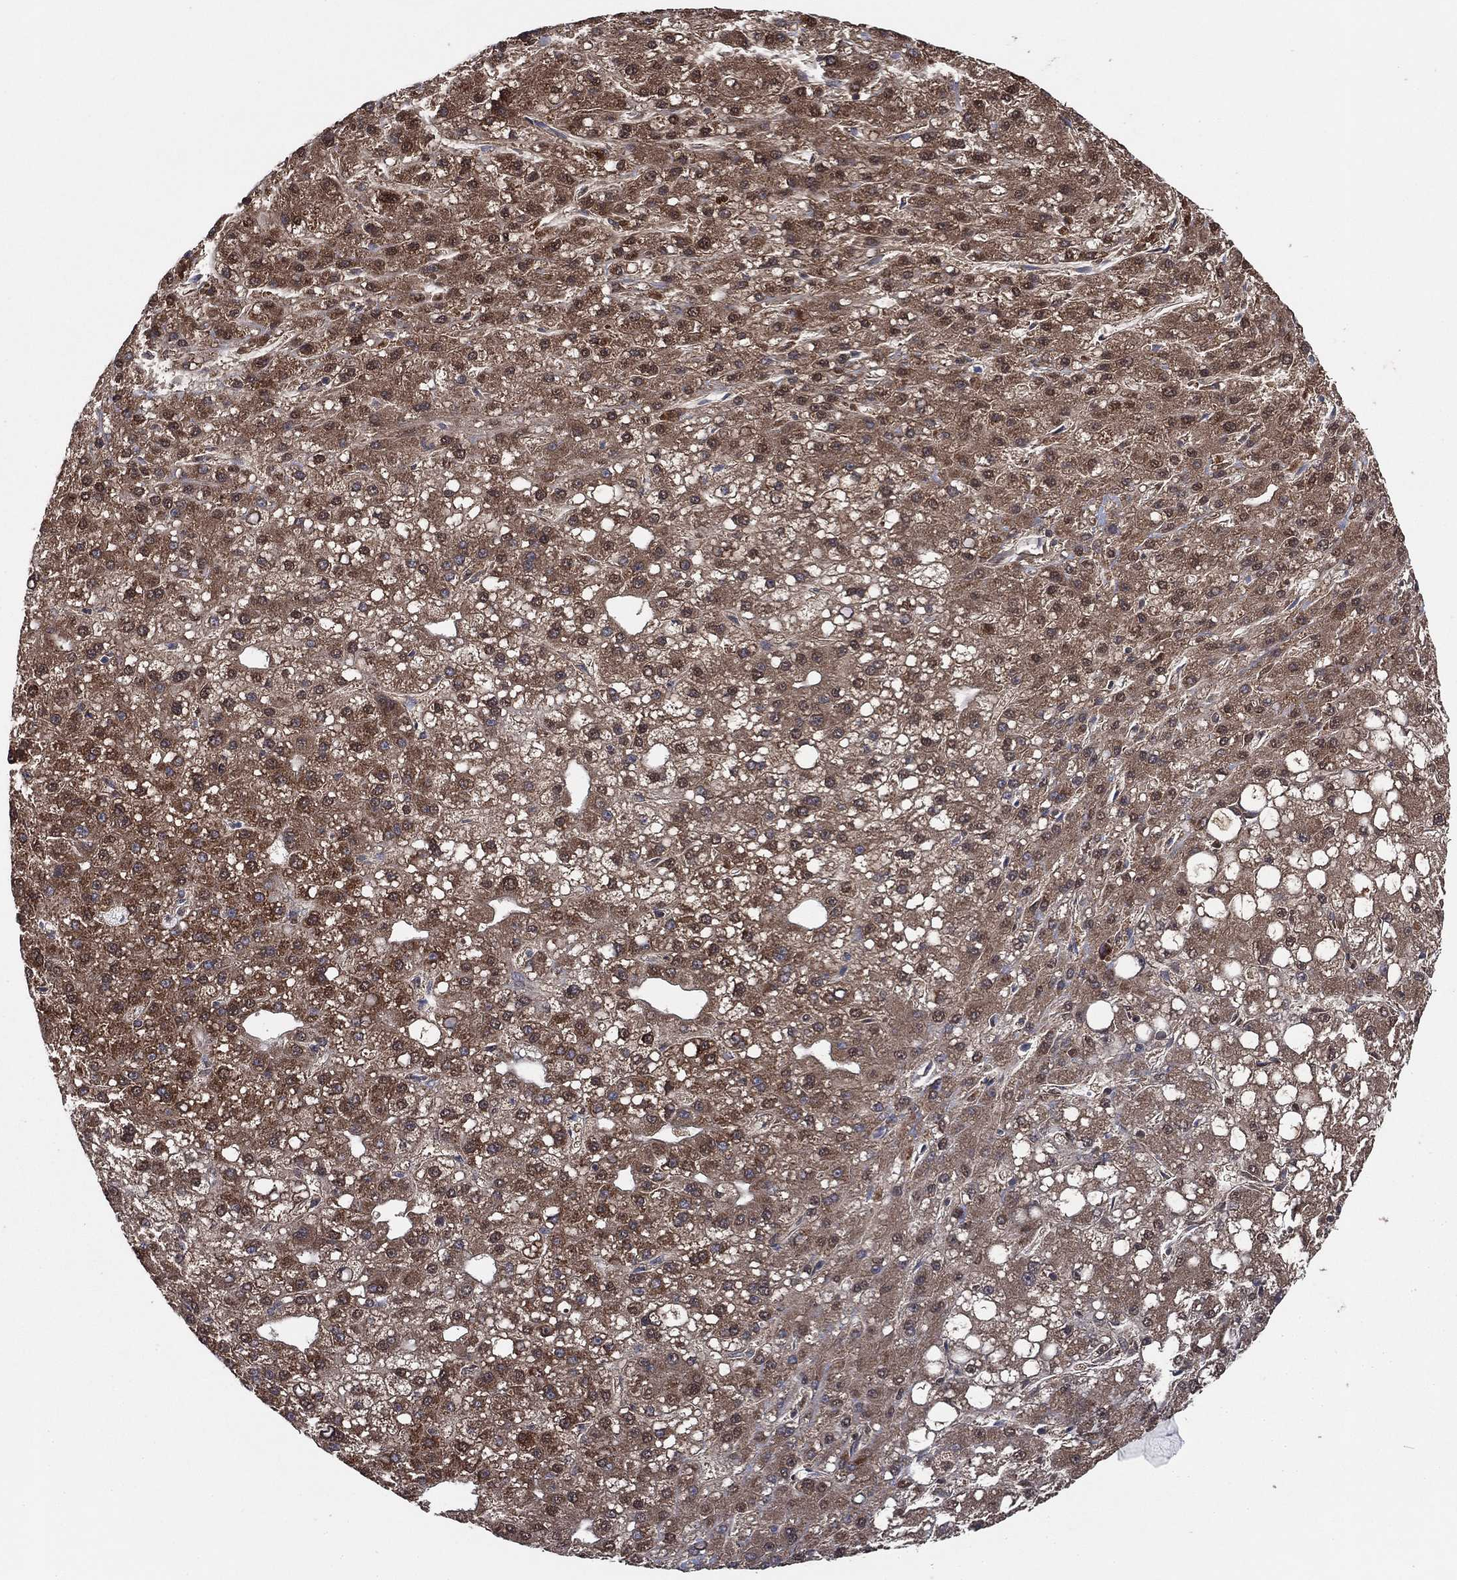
{"staining": {"intensity": "strong", "quantity": "25%-75%", "location": "cytoplasmic/membranous,nuclear"}, "tissue": "liver cancer", "cell_type": "Tumor cells", "image_type": "cancer", "snomed": [{"axis": "morphology", "description": "Carcinoma, Hepatocellular, NOS"}, {"axis": "topography", "description": "Liver"}], "caption": "About 25%-75% of tumor cells in human liver hepatocellular carcinoma display strong cytoplasmic/membranous and nuclear protein expression as visualized by brown immunohistochemical staining.", "gene": "ALDH7A1", "patient": {"sex": "male", "age": 67}}